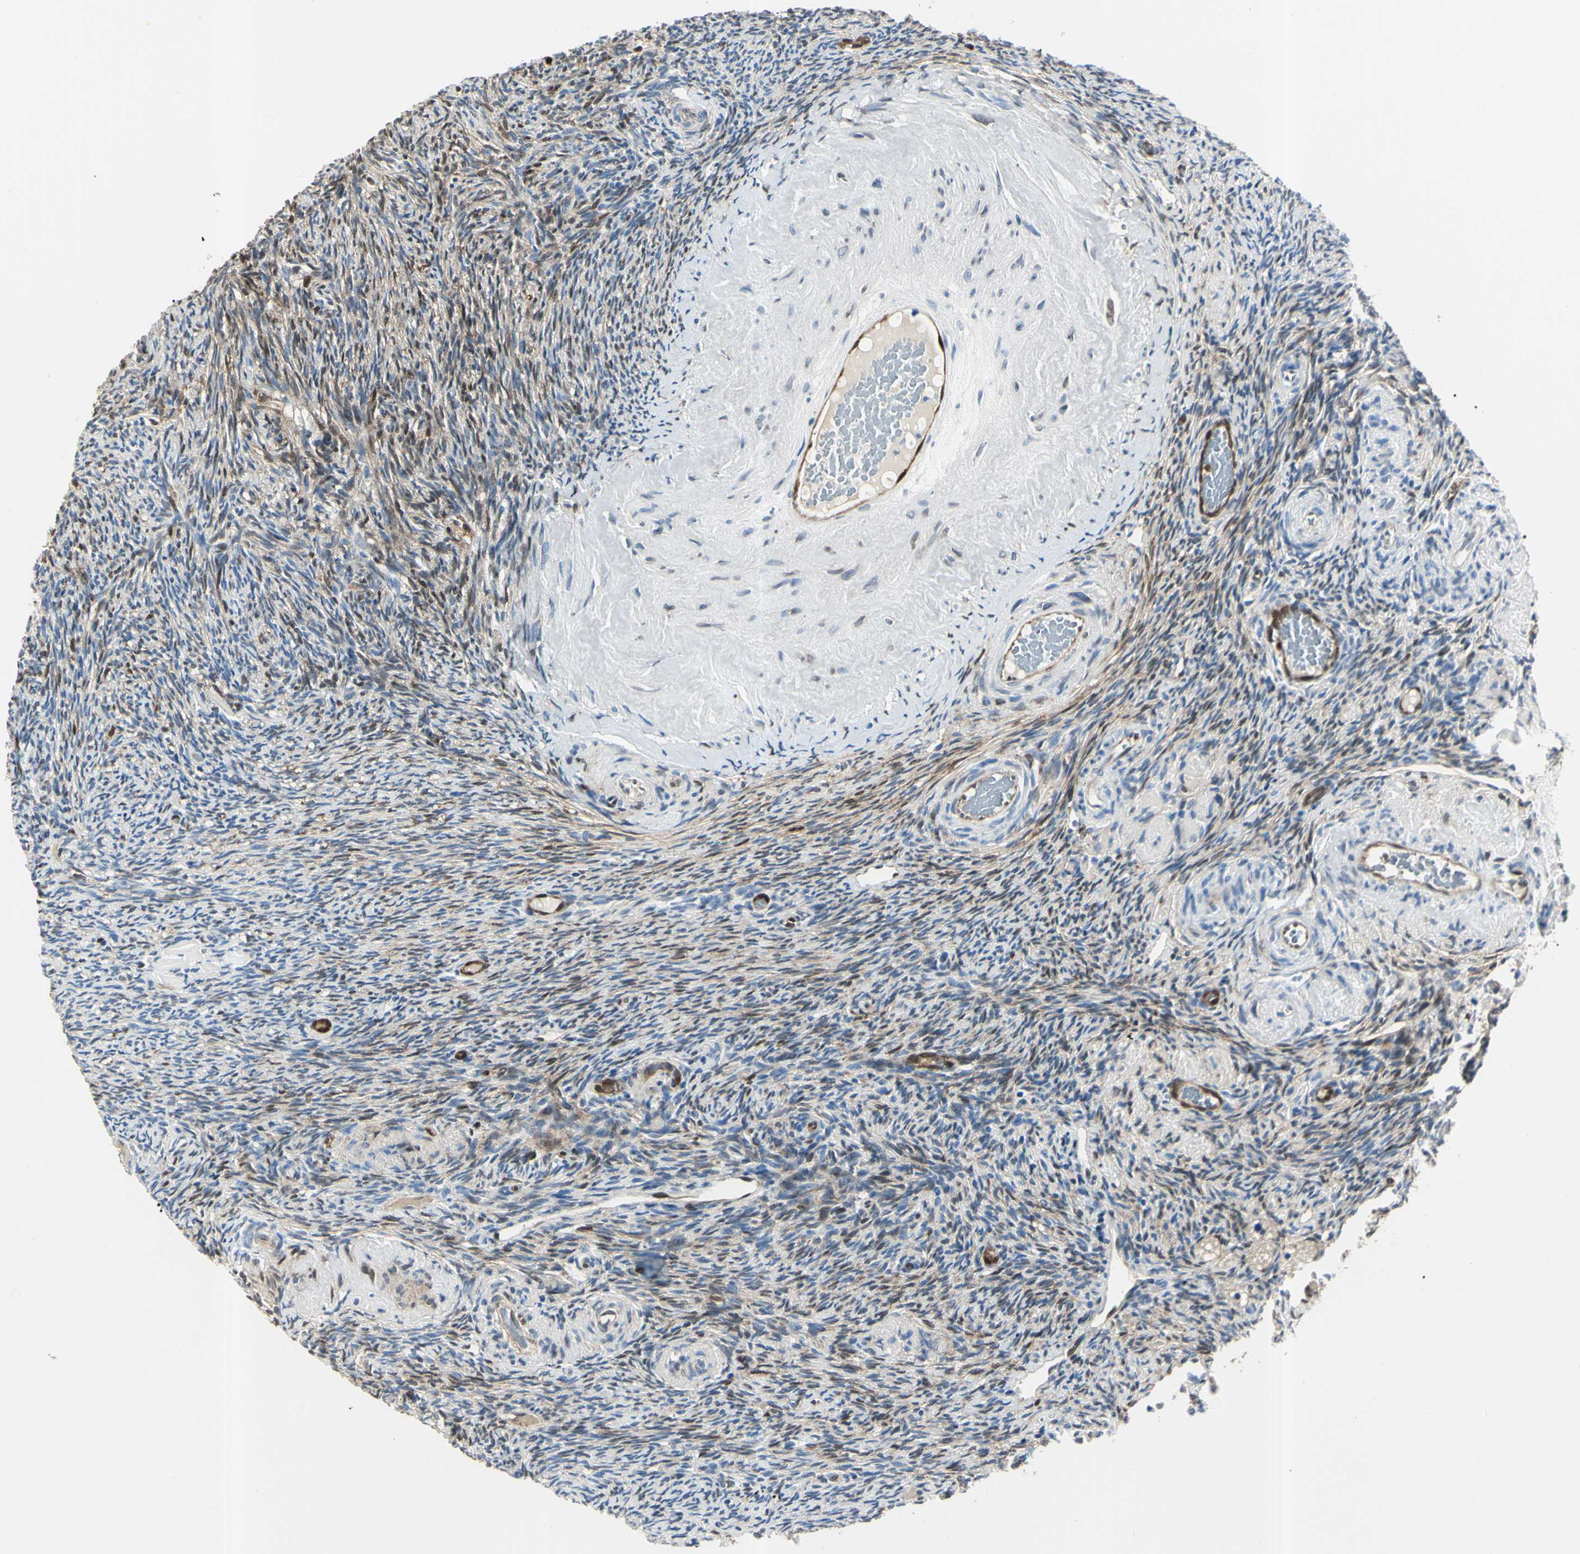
{"staining": {"intensity": "negative", "quantity": "none", "location": "none"}, "tissue": "ovary", "cell_type": "Follicle cells", "image_type": "normal", "snomed": [{"axis": "morphology", "description": "Normal tissue, NOS"}, {"axis": "topography", "description": "Ovary"}], "caption": "Protein analysis of unremarkable ovary exhibits no significant expression in follicle cells.", "gene": "AKR1C3", "patient": {"sex": "female", "age": 60}}